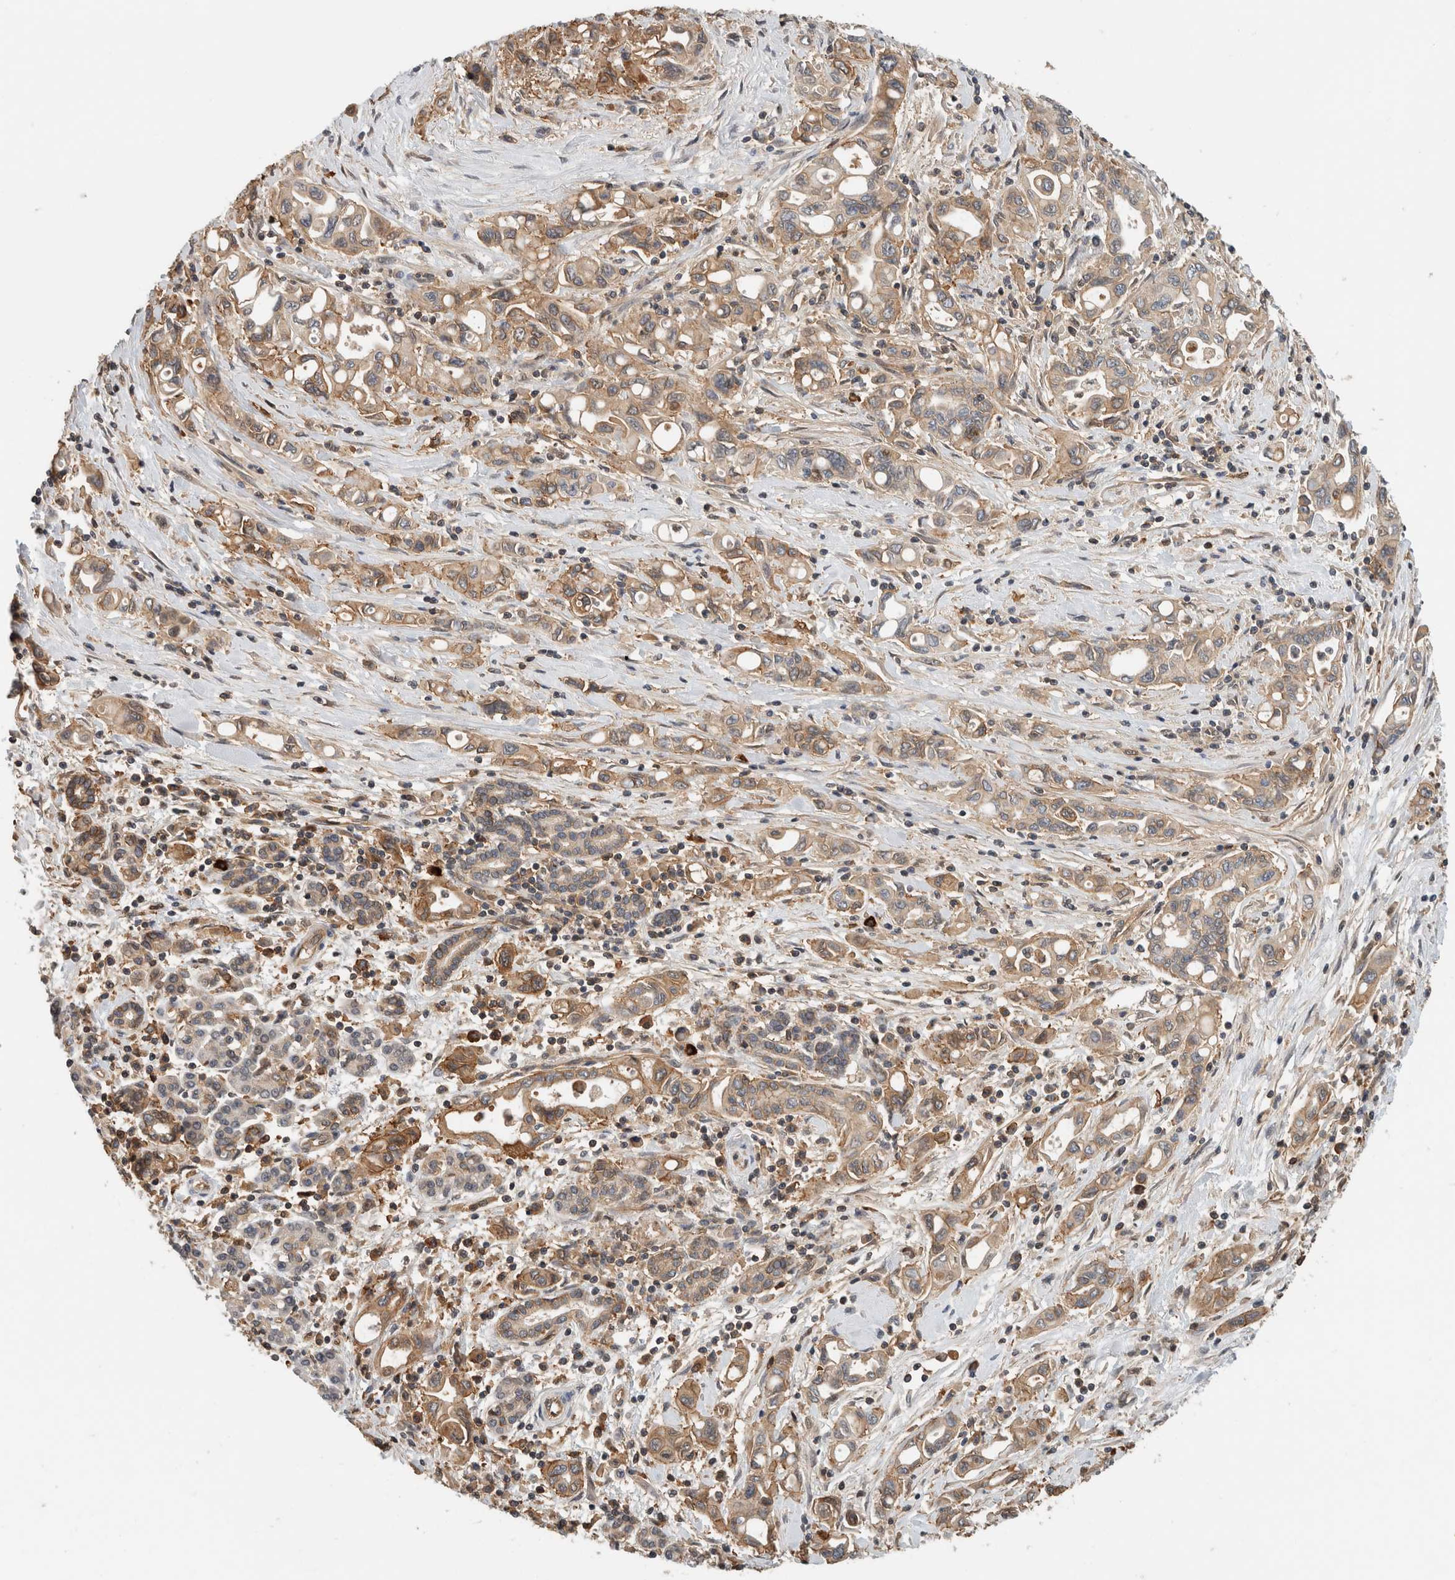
{"staining": {"intensity": "weak", "quantity": "25%-75%", "location": "cytoplasmic/membranous"}, "tissue": "pancreatic cancer", "cell_type": "Tumor cells", "image_type": "cancer", "snomed": [{"axis": "morphology", "description": "Adenocarcinoma, NOS"}, {"axis": "topography", "description": "Pancreas"}], "caption": "Weak cytoplasmic/membranous protein positivity is present in approximately 25%-75% of tumor cells in adenocarcinoma (pancreatic).", "gene": "PFDN4", "patient": {"sex": "female", "age": 57}}